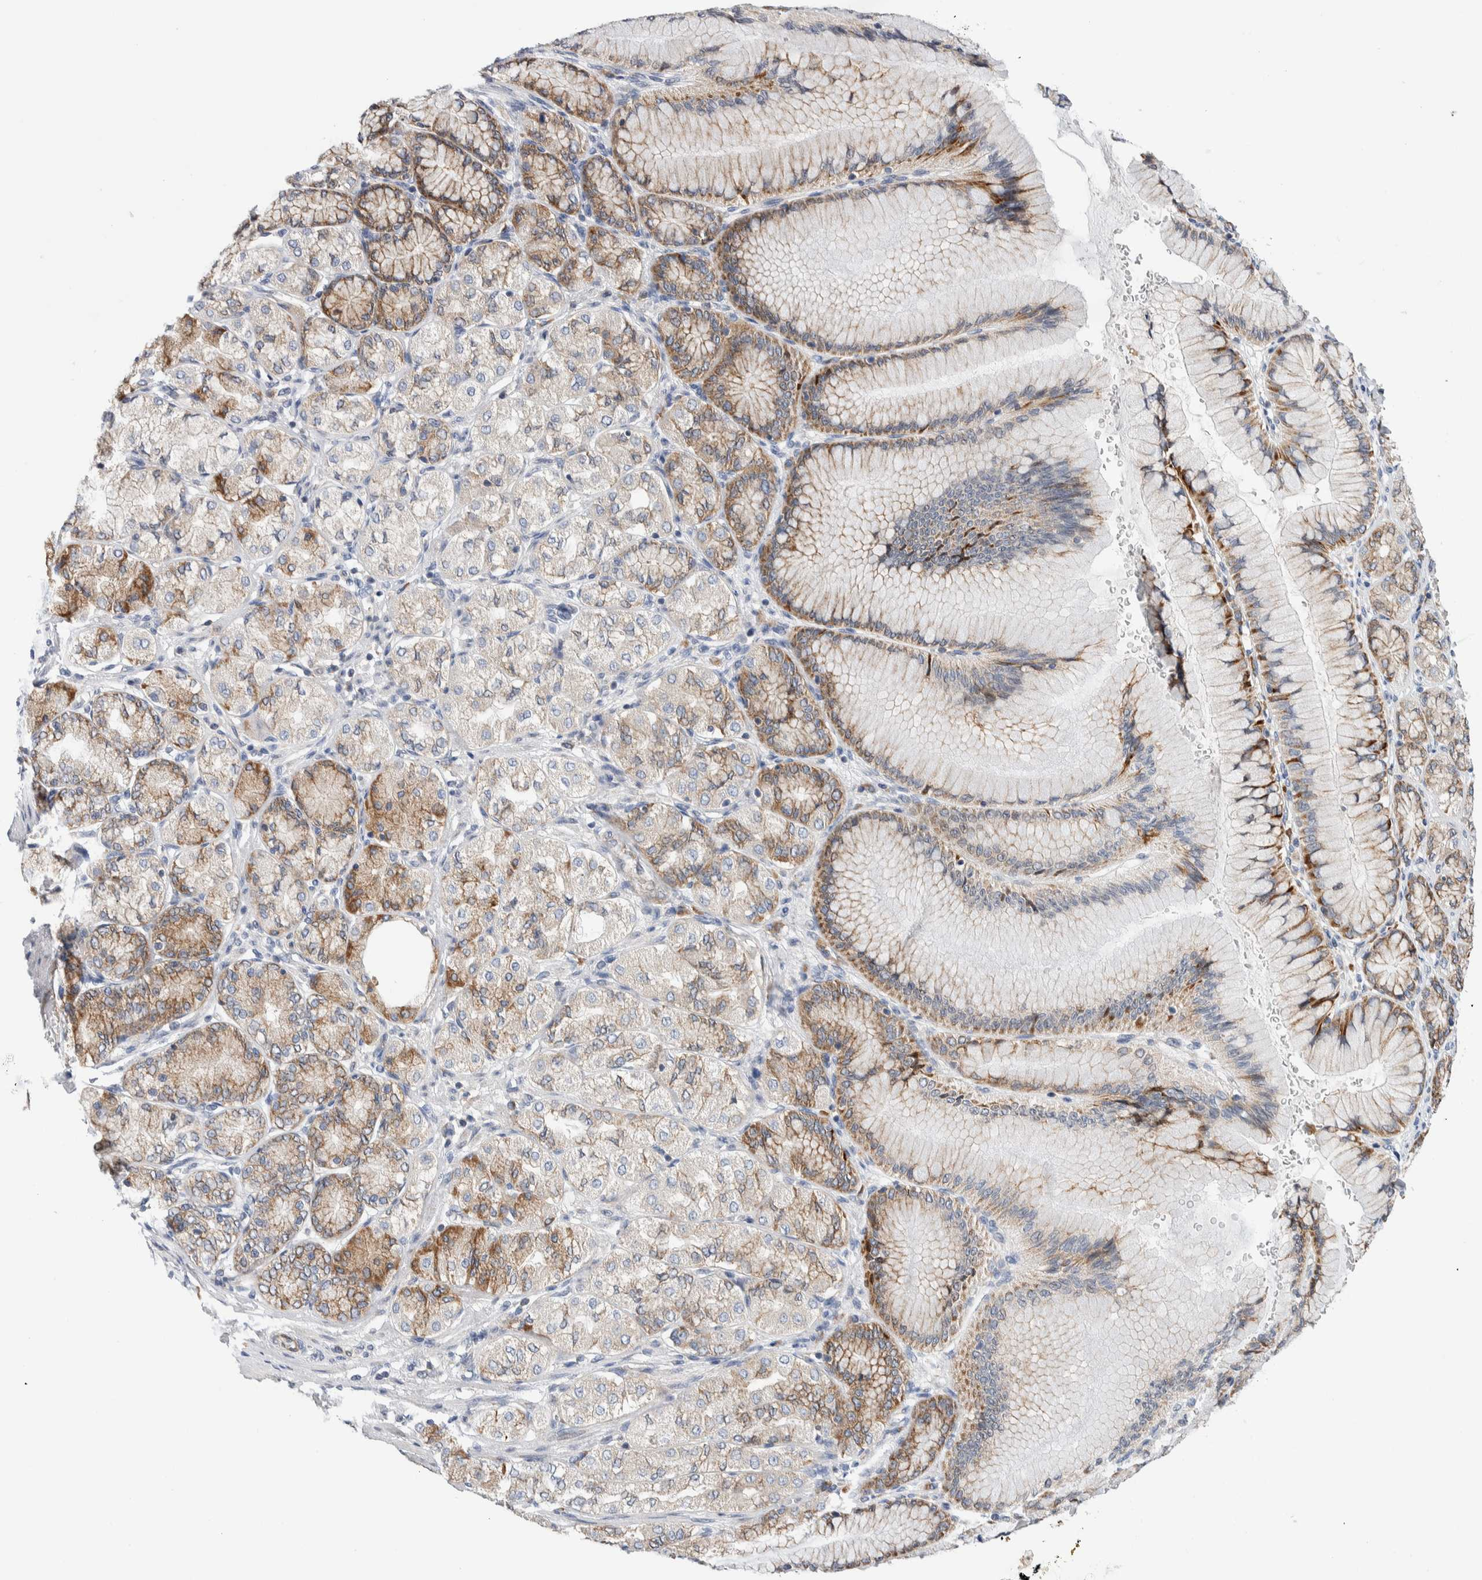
{"staining": {"intensity": "moderate", "quantity": "25%-75%", "location": "cytoplasmic/membranous"}, "tissue": "stomach cancer", "cell_type": "Tumor cells", "image_type": "cancer", "snomed": [{"axis": "morphology", "description": "Adenocarcinoma, NOS"}, {"axis": "topography", "description": "Stomach"}], "caption": "A high-resolution micrograph shows IHC staining of stomach cancer (adenocarcinoma), which displays moderate cytoplasmic/membranous expression in about 25%-75% of tumor cells.", "gene": "RACK1", "patient": {"sex": "female", "age": 65}}